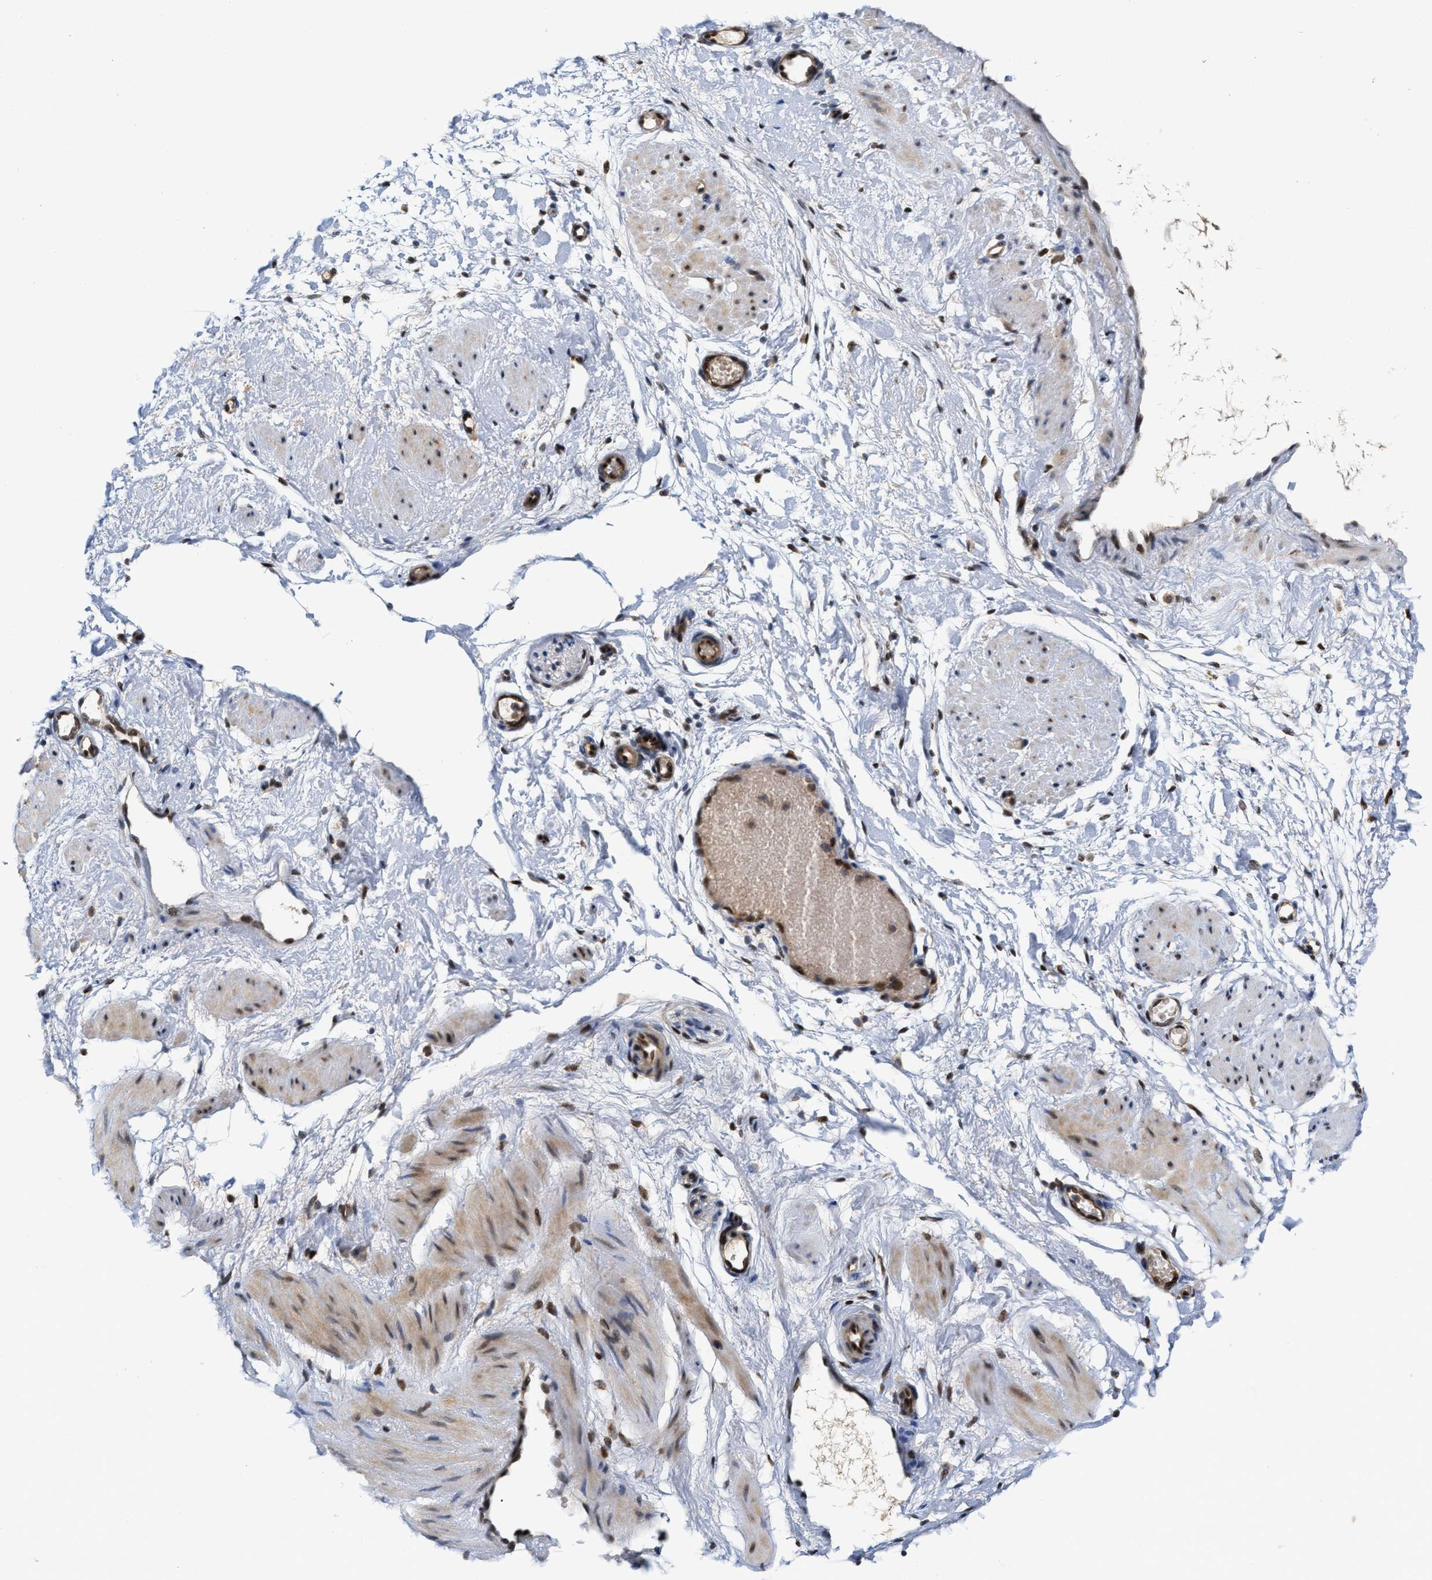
{"staining": {"intensity": "moderate", "quantity": ">75%", "location": "cytoplasmic/membranous"}, "tissue": "adipose tissue", "cell_type": "Adipocytes", "image_type": "normal", "snomed": [{"axis": "morphology", "description": "Normal tissue, NOS"}, {"axis": "topography", "description": "Soft tissue"}], "caption": "The micrograph reveals immunohistochemical staining of normal adipose tissue. There is moderate cytoplasmic/membranous expression is present in about >75% of adipocytes. The protein of interest is stained brown, and the nuclei are stained in blue (DAB IHC with brightfield microscopy, high magnification).", "gene": "TCF4", "patient": {"sex": "male", "age": 72}}